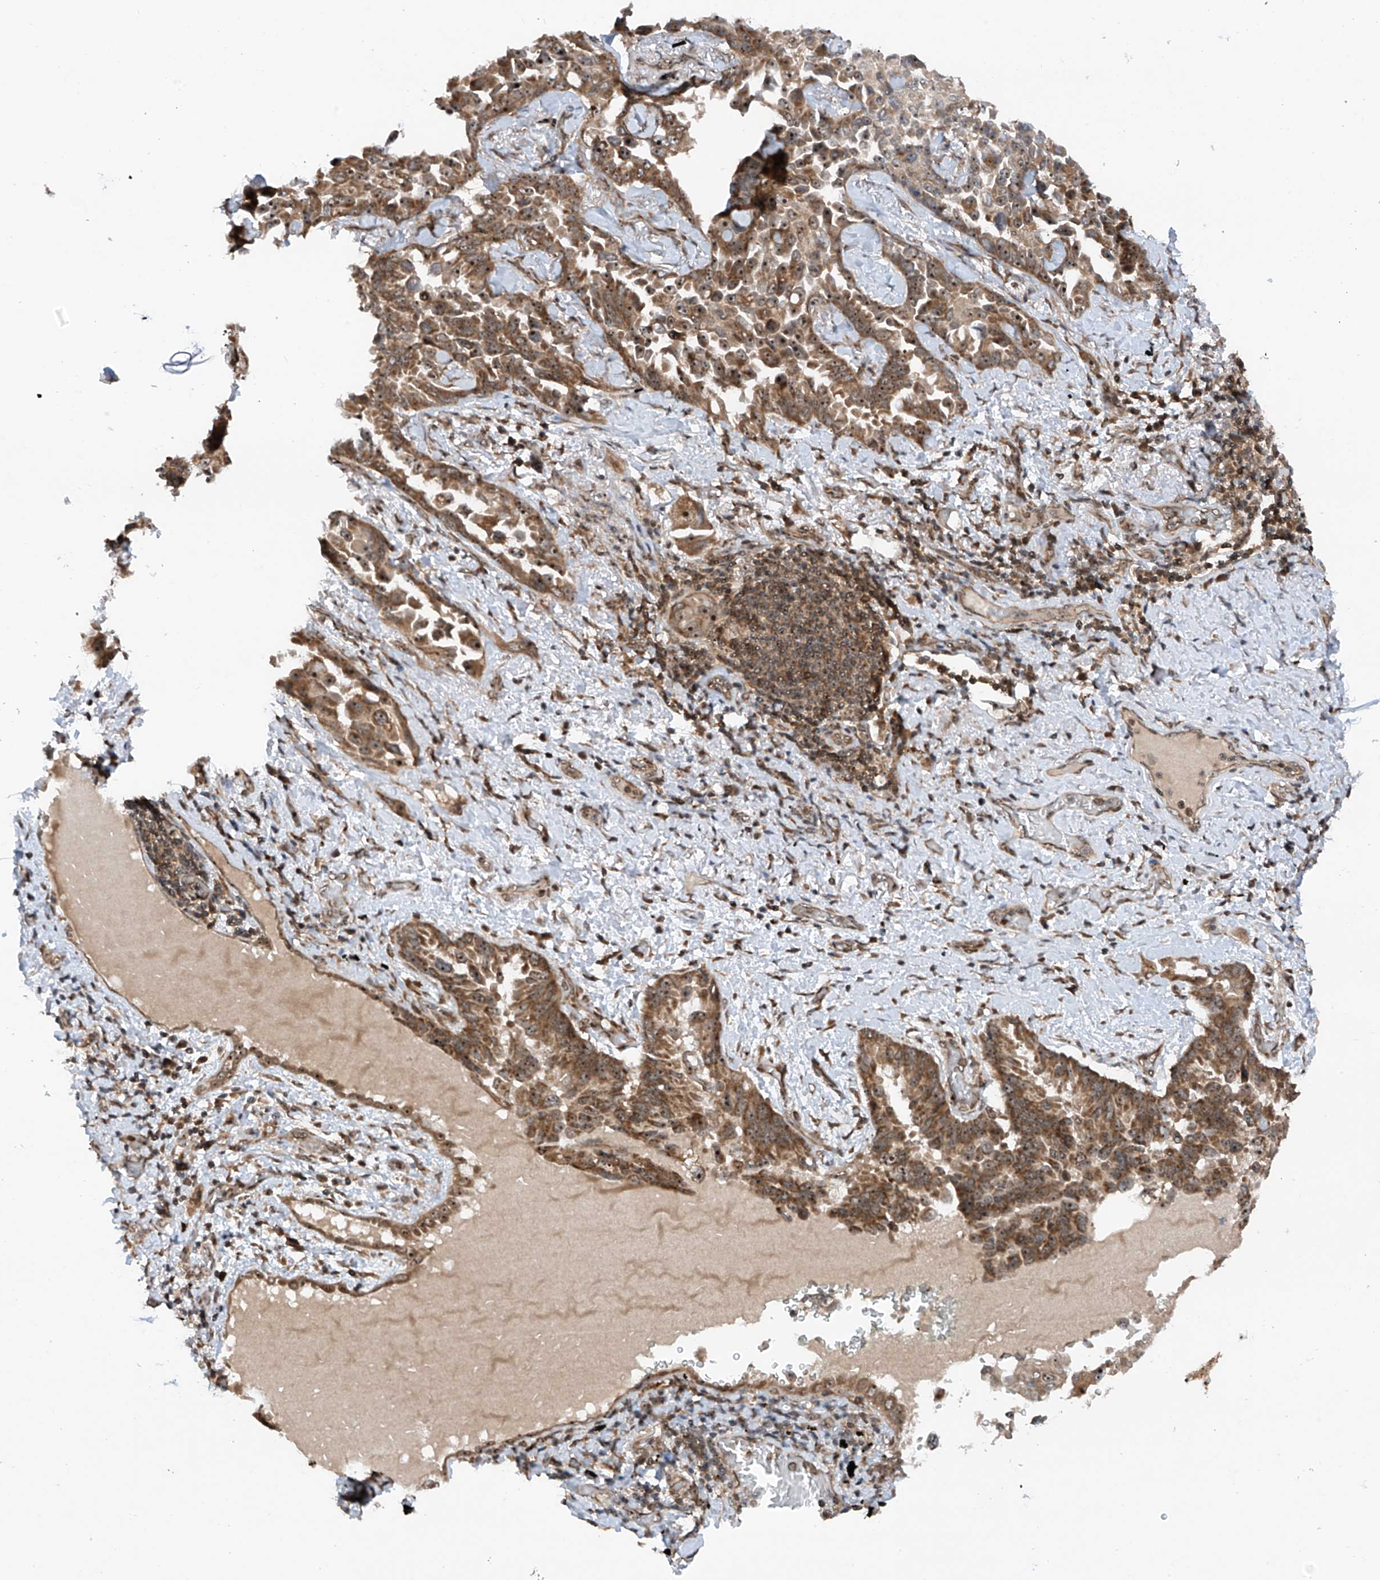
{"staining": {"intensity": "moderate", "quantity": ">75%", "location": "cytoplasmic/membranous,nuclear"}, "tissue": "lung cancer", "cell_type": "Tumor cells", "image_type": "cancer", "snomed": [{"axis": "morphology", "description": "Adenocarcinoma, NOS"}, {"axis": "topography", "description": "Lung"}], "caption": "Human adenocarcinoma (lung) stained with a brown dye reveals moderate cytoplasmic/membranous and nuclear positive staining in about >75% of tumor cells.", "gene": "C1orf131", "patient": {"sex": "female", "age": 67}}